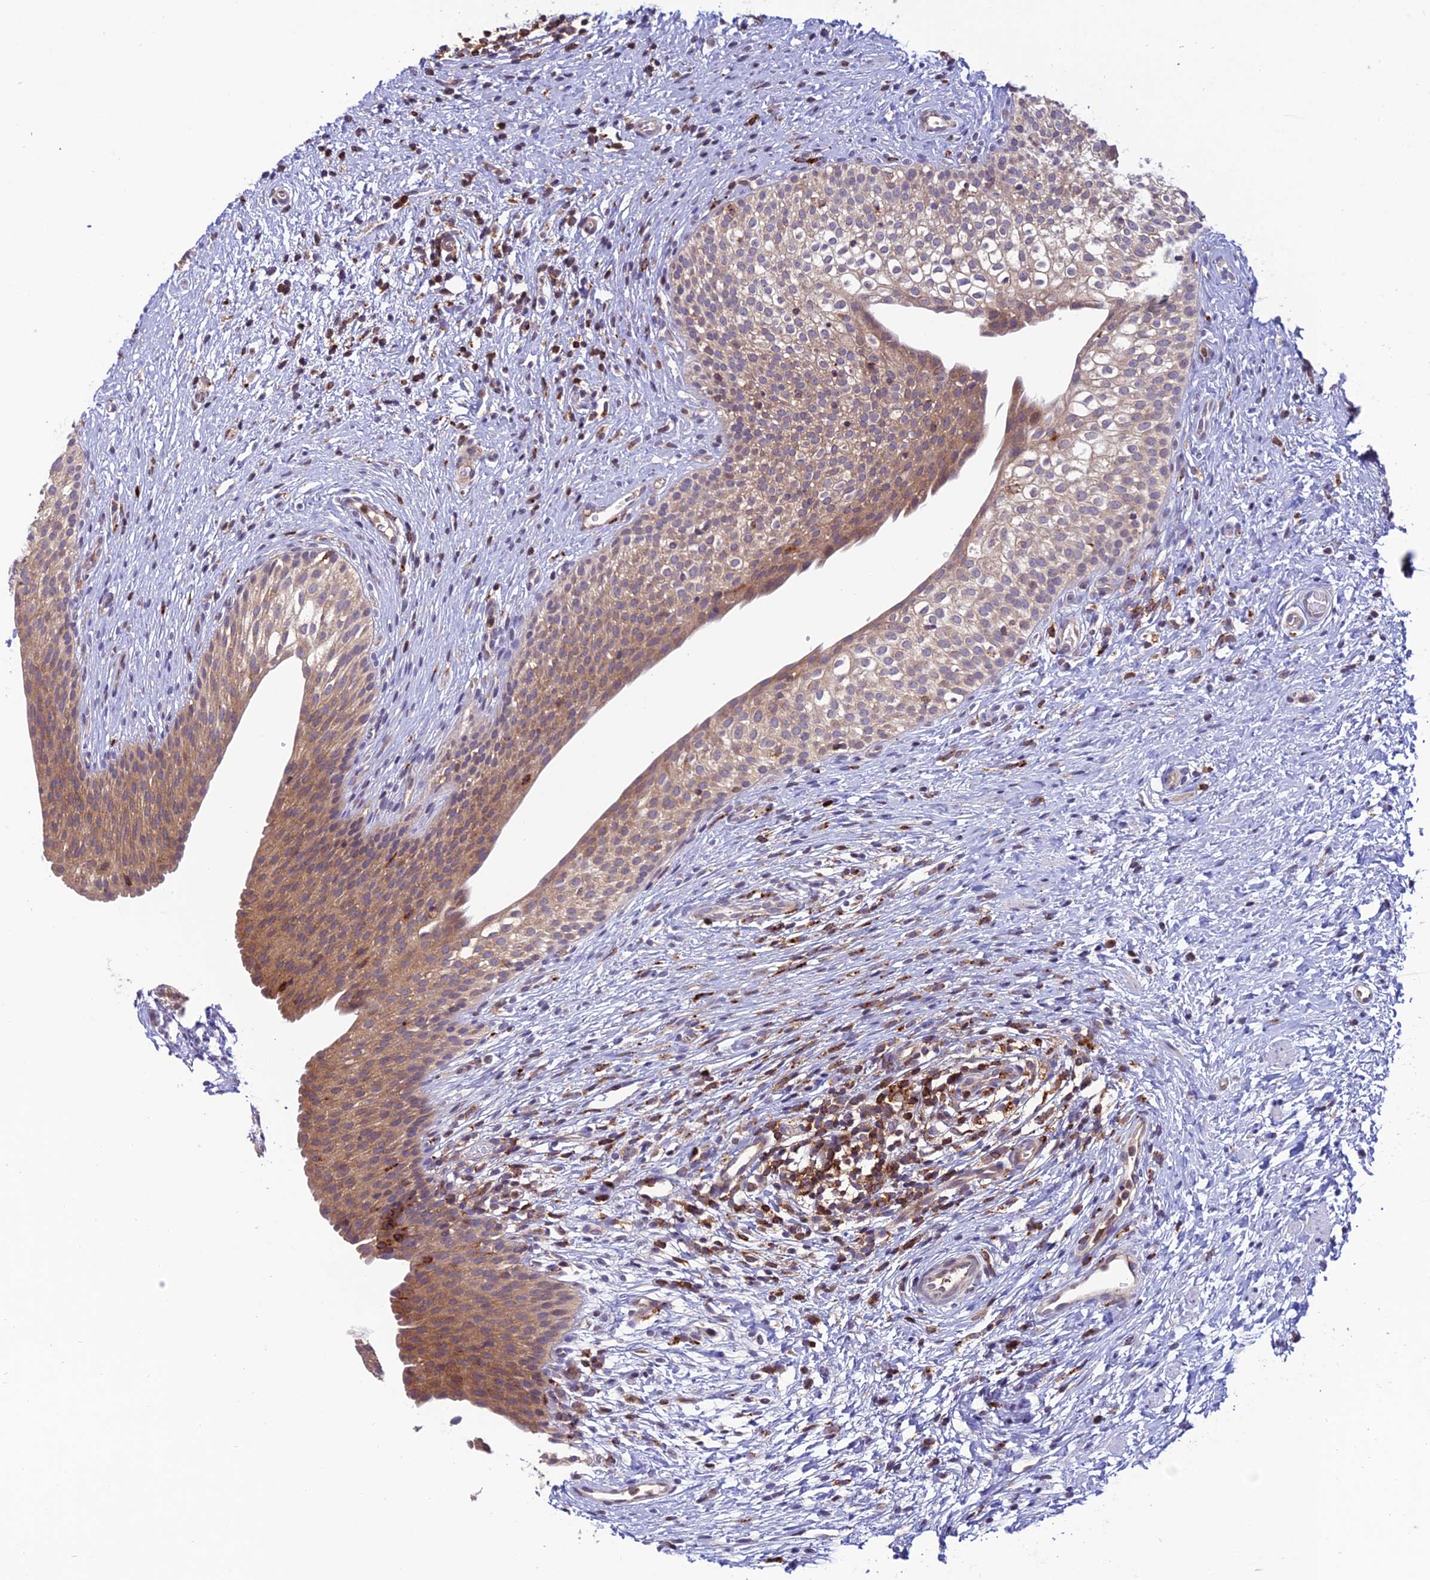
{"staining": {"intensity": "moderate", "quantity": ">75%", "location": "cytoplasmic/membranous"}, "tissue": "urinary bladder", "cell_type": "Urothelial cells", "image_type": "normal", "snomed": [{"axis": "morphology", "description": "Normal tissue, NOS"}, {"axis": "topography", "description": "Urinary bladder"}], "caption": "IHC staining of normal urinary bladder, which demonstrates medium levels of moderate cytoplasmic/membranous expression in about >75% of urothelial cells indicating moderate cytoplasmic/membranous protein positivity. The staining was performed using DAB (brown) for protein detection and nuclei were counterstained in hematoxylin (blue).", "gene": "ARHGEF18", "patient": {"sex": "male", "age": 1}}